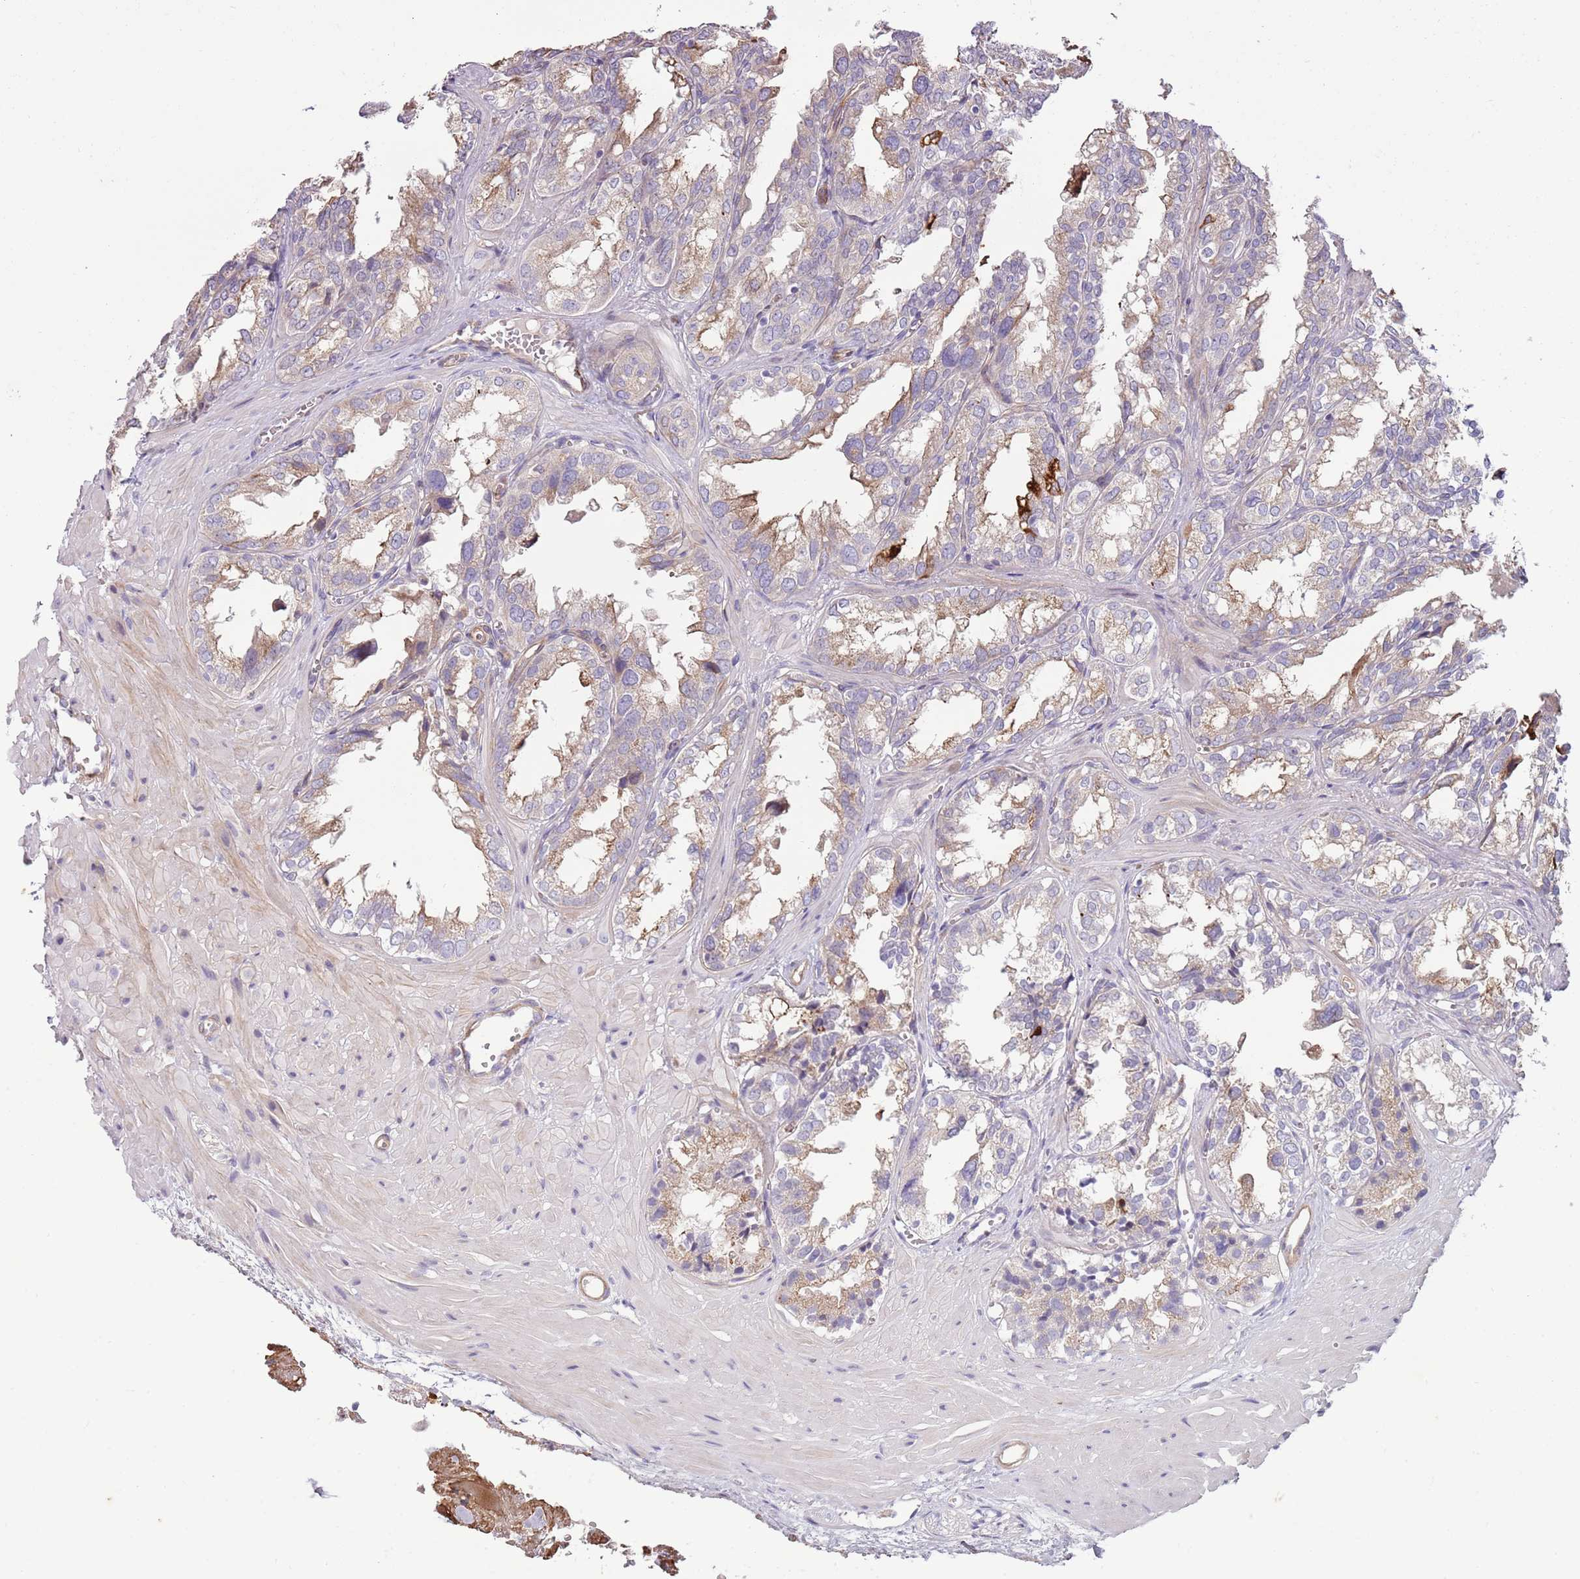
{"staining": {"intensity": "strong", "quantity": "<25%", "location": "cytoplasmic/membranous"}, "tissue": "seminal vesicle", "cell_type": "Glandular cells", "image_type": "normal", "snomed": [{"axis": "morphology", "description": "Normal tissue, NOS"}, {"axis": "topography", "description": "Prostate"}, {"axis": "topography", "description": "Seminal veicle"}], "caption": "The immunohistochemical stain highlights strong cytoplasmic/membranous staining in glandular cells of normal seminal vesicle.", "gene": "MRO", "patient": {"sex": "male", "age": 51}}